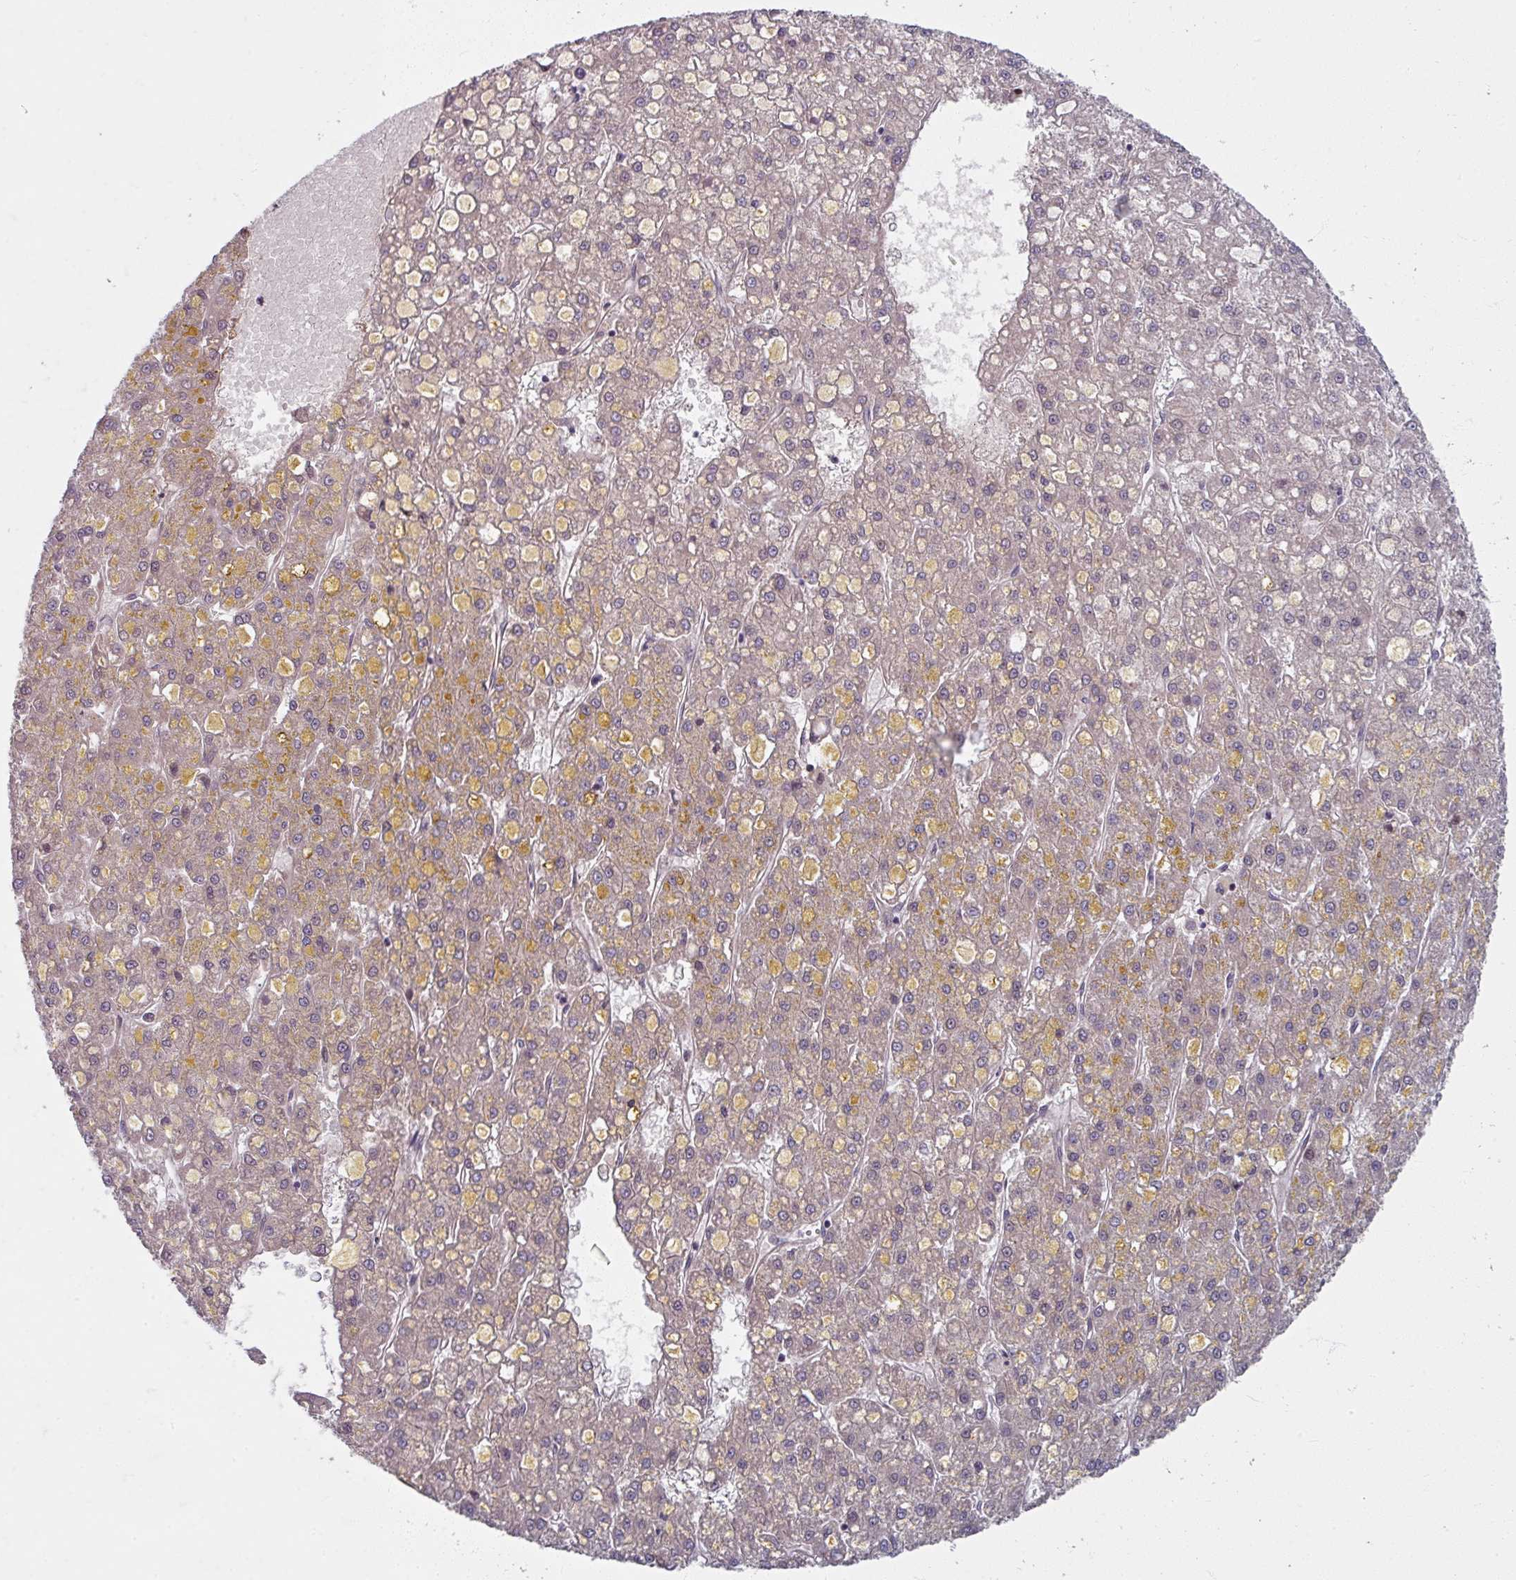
{"staining": {"intensity": "moderate", "quantity": "25%-75%", "location": "cytoplasmic/membranous"}, "tissue": "liver cancer", "cell_type": "Tumor cells", "image_type": "cancer", "snomed": [{"axis": "morphology", "description": "Carcinoma, Hepatocellular, NOS"}, {"axis": "topography", "description": "Liver"}], "caption": "DAB (3,3'-diaminobenzidine) immunohistochemical staining of liver cancer (hepatocellular carcinoma) shows moderate cytoplasmic/membranous protein staining in approximately 25%-75% of tumor cells.", "gene": "KLC3", "patient": {"sex": "male", "age": 67}}